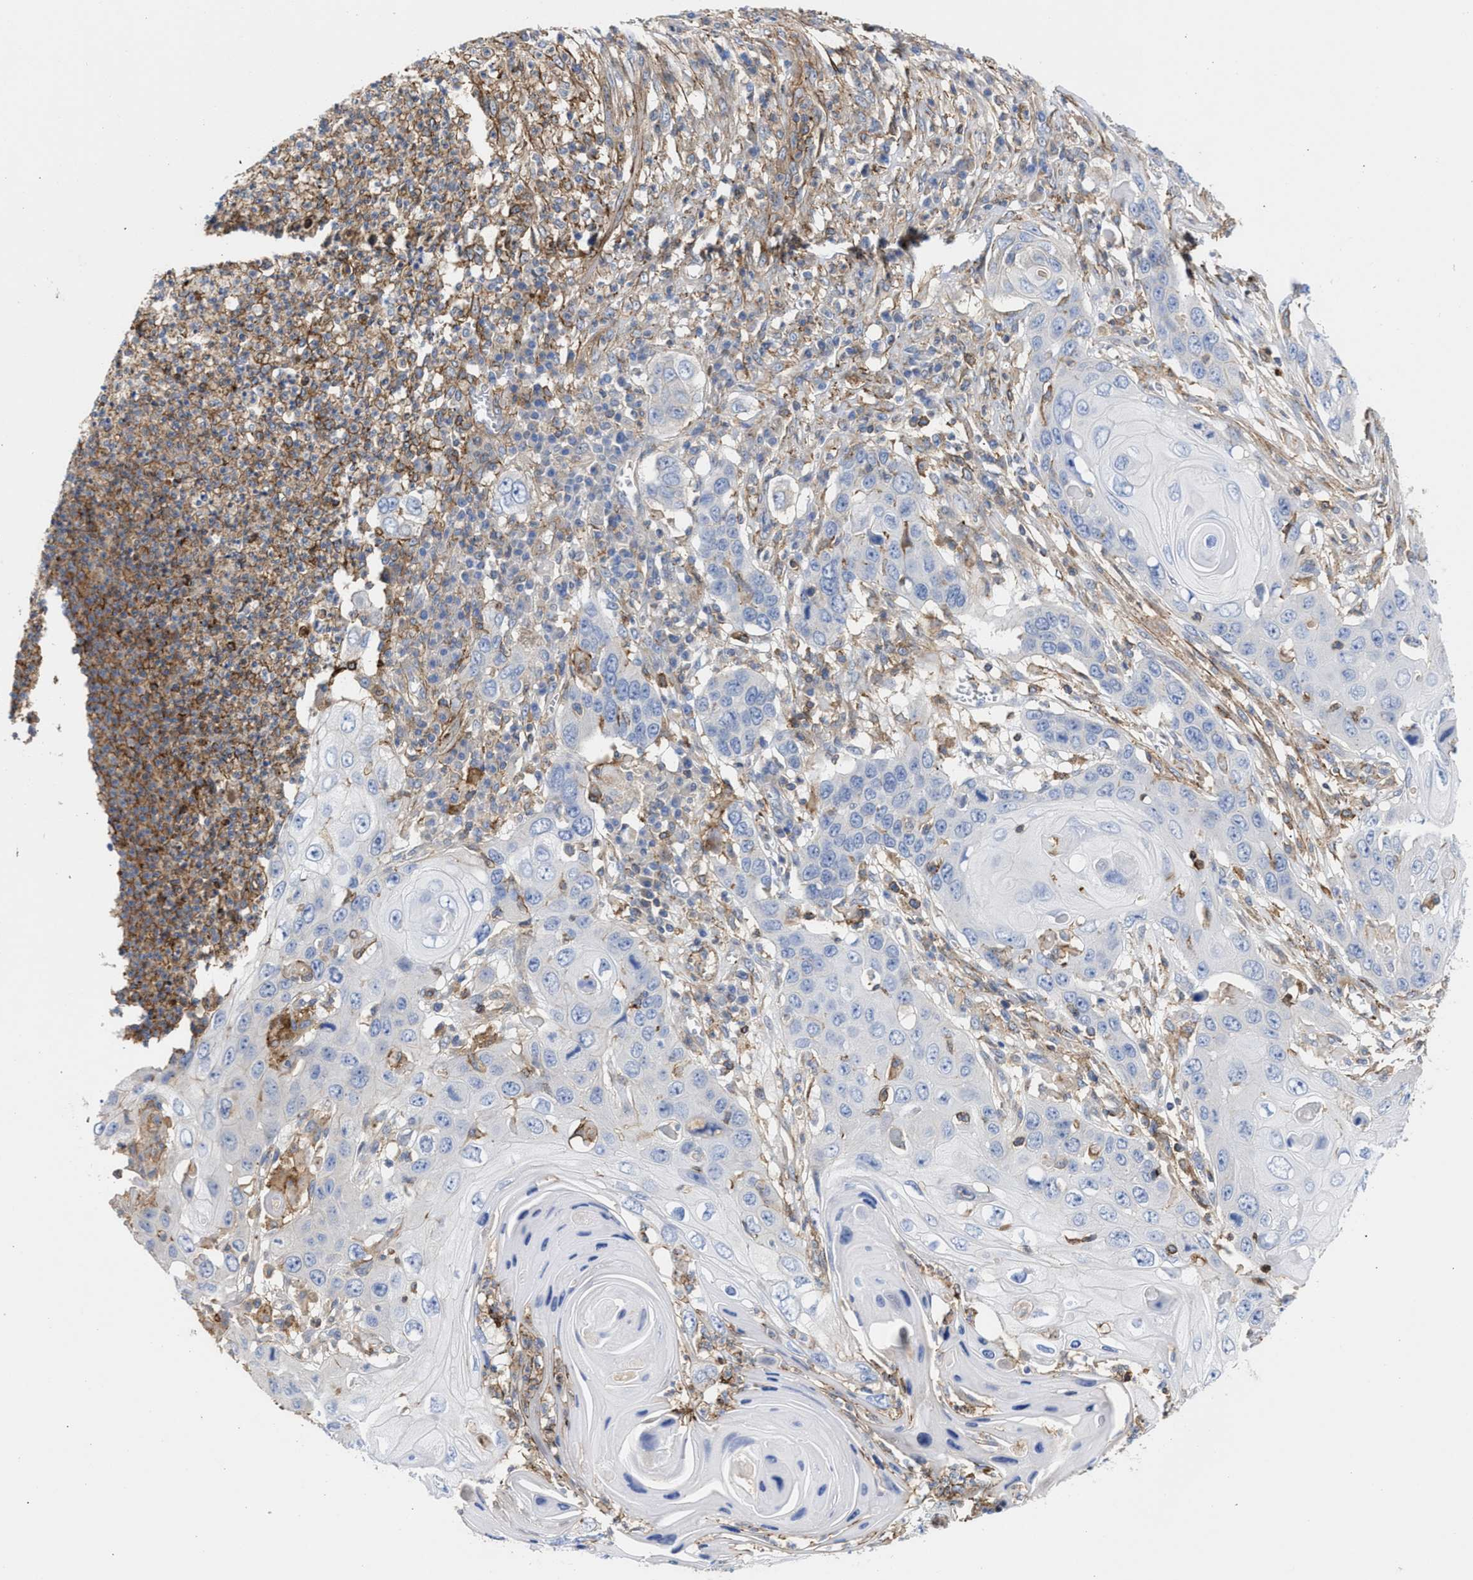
{"staining": {"intensity": "negative", "quantity": "none", "location": "none"}, "tissue": "skin cancer", "cell_type": "Tumor cells", "image_type": "cancer", "snomed": [{"axis": "morphology", "description": "Squamous cell carcinoma, NOS"}, {"axis": "topography", "description": "Skin"}], "caption": "Immunohistochemical staining of skin cancer (squamous cell carcinoma) exhibits no significant positivity in tumor cells. (Immunohistochemistry (ihc), brightfield microscopy, high magnification).", "gene": "HS3ST5", "patient": {"sex": "male", "age": 55}}